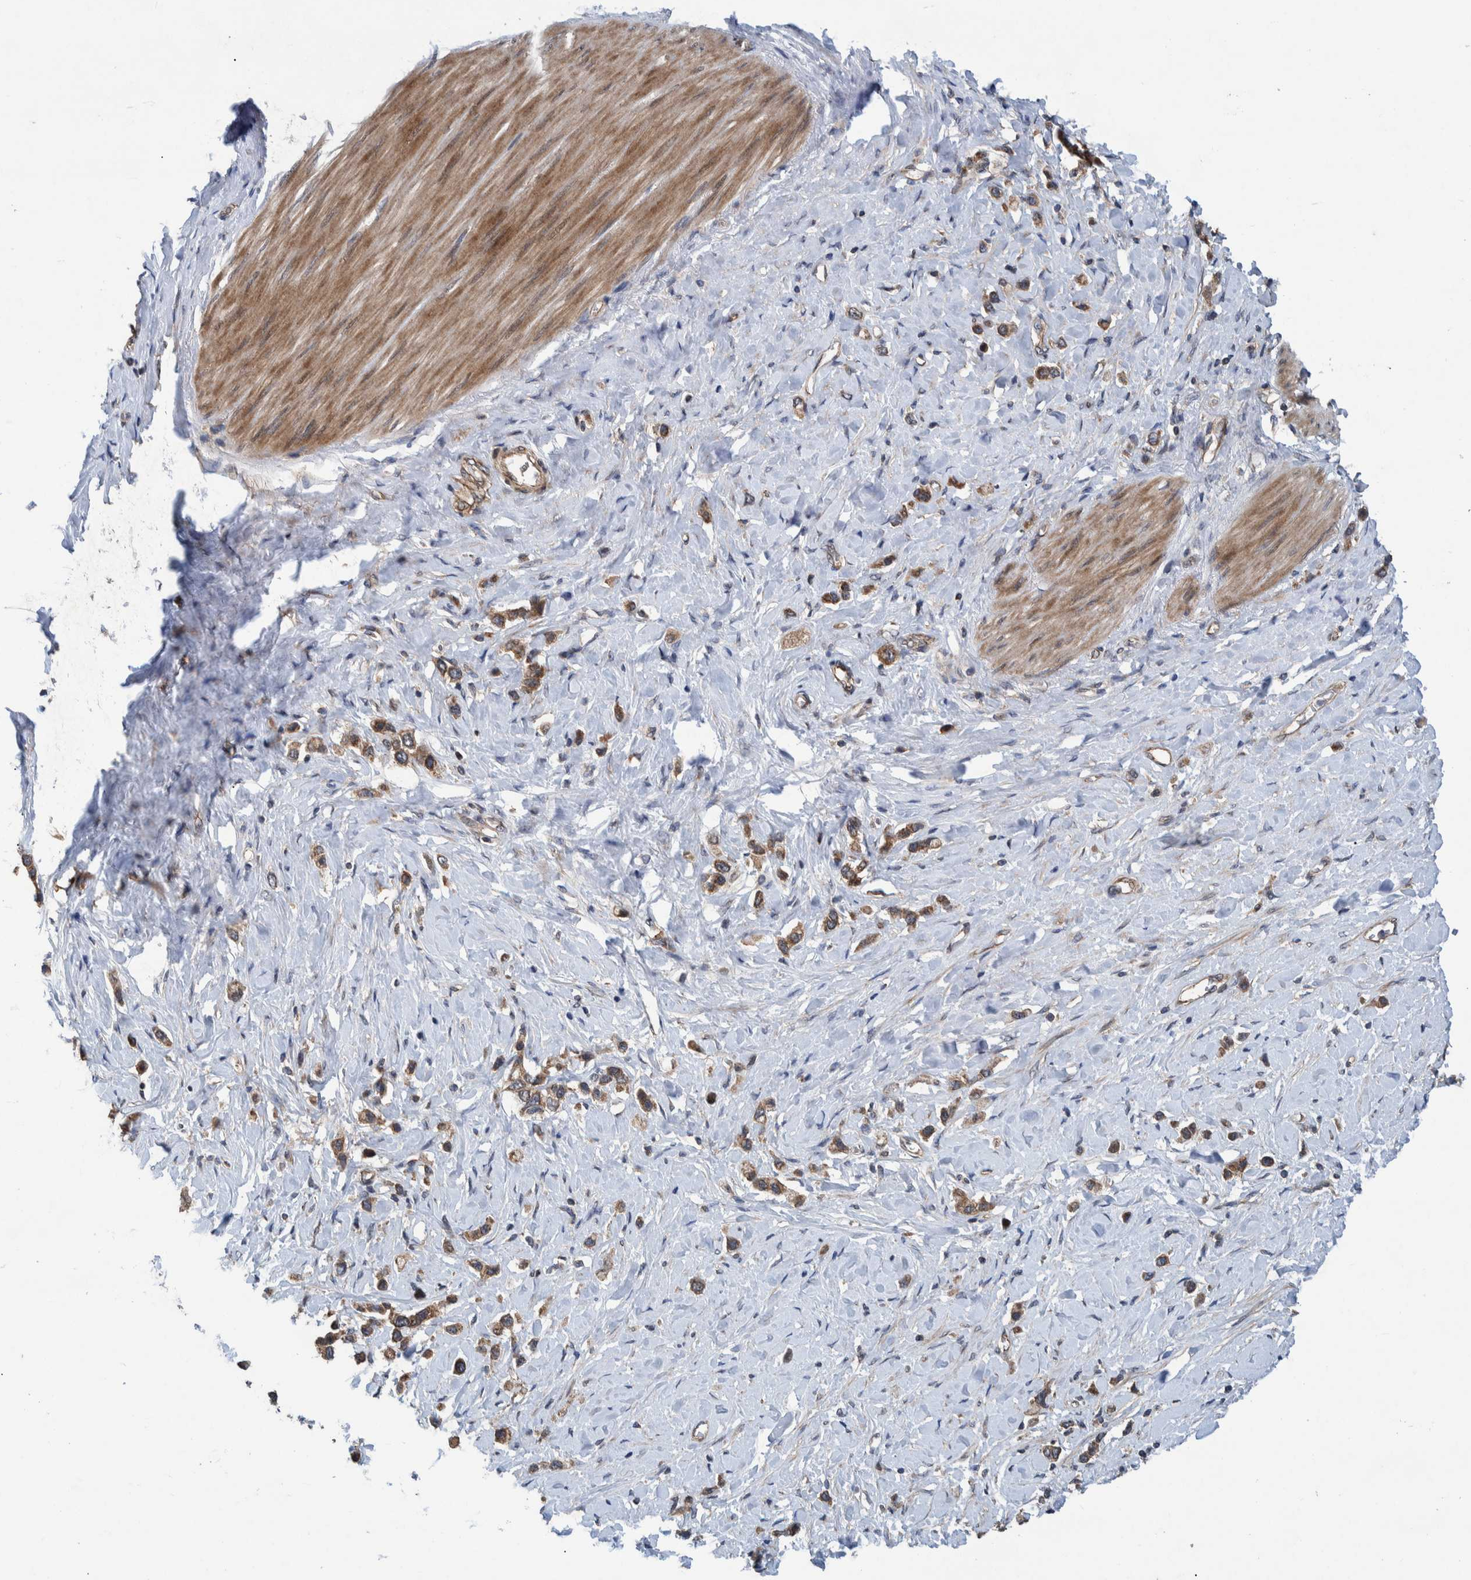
{"staining": {"intensity": "moderate", "quantity": ">75%", "location": "cytoplasmic/membranous"}, "tissue": "stomach cancer", "cell_type": "Tumor cells", "image_type": "cancer", "snomed": [{"axis": "morphology", "description": "Adenocarcinoma, NOS"}, {"axis": "topography", "description": "Stomach"}], "caption": "Immunohistochemistry of stomach cancer shows medium levels of moderate cytoplasmic/membranous positivity in about >75% of tumor cells.", "gene": "MRPS7", "patient": {"sex": "female", "age": 65}}